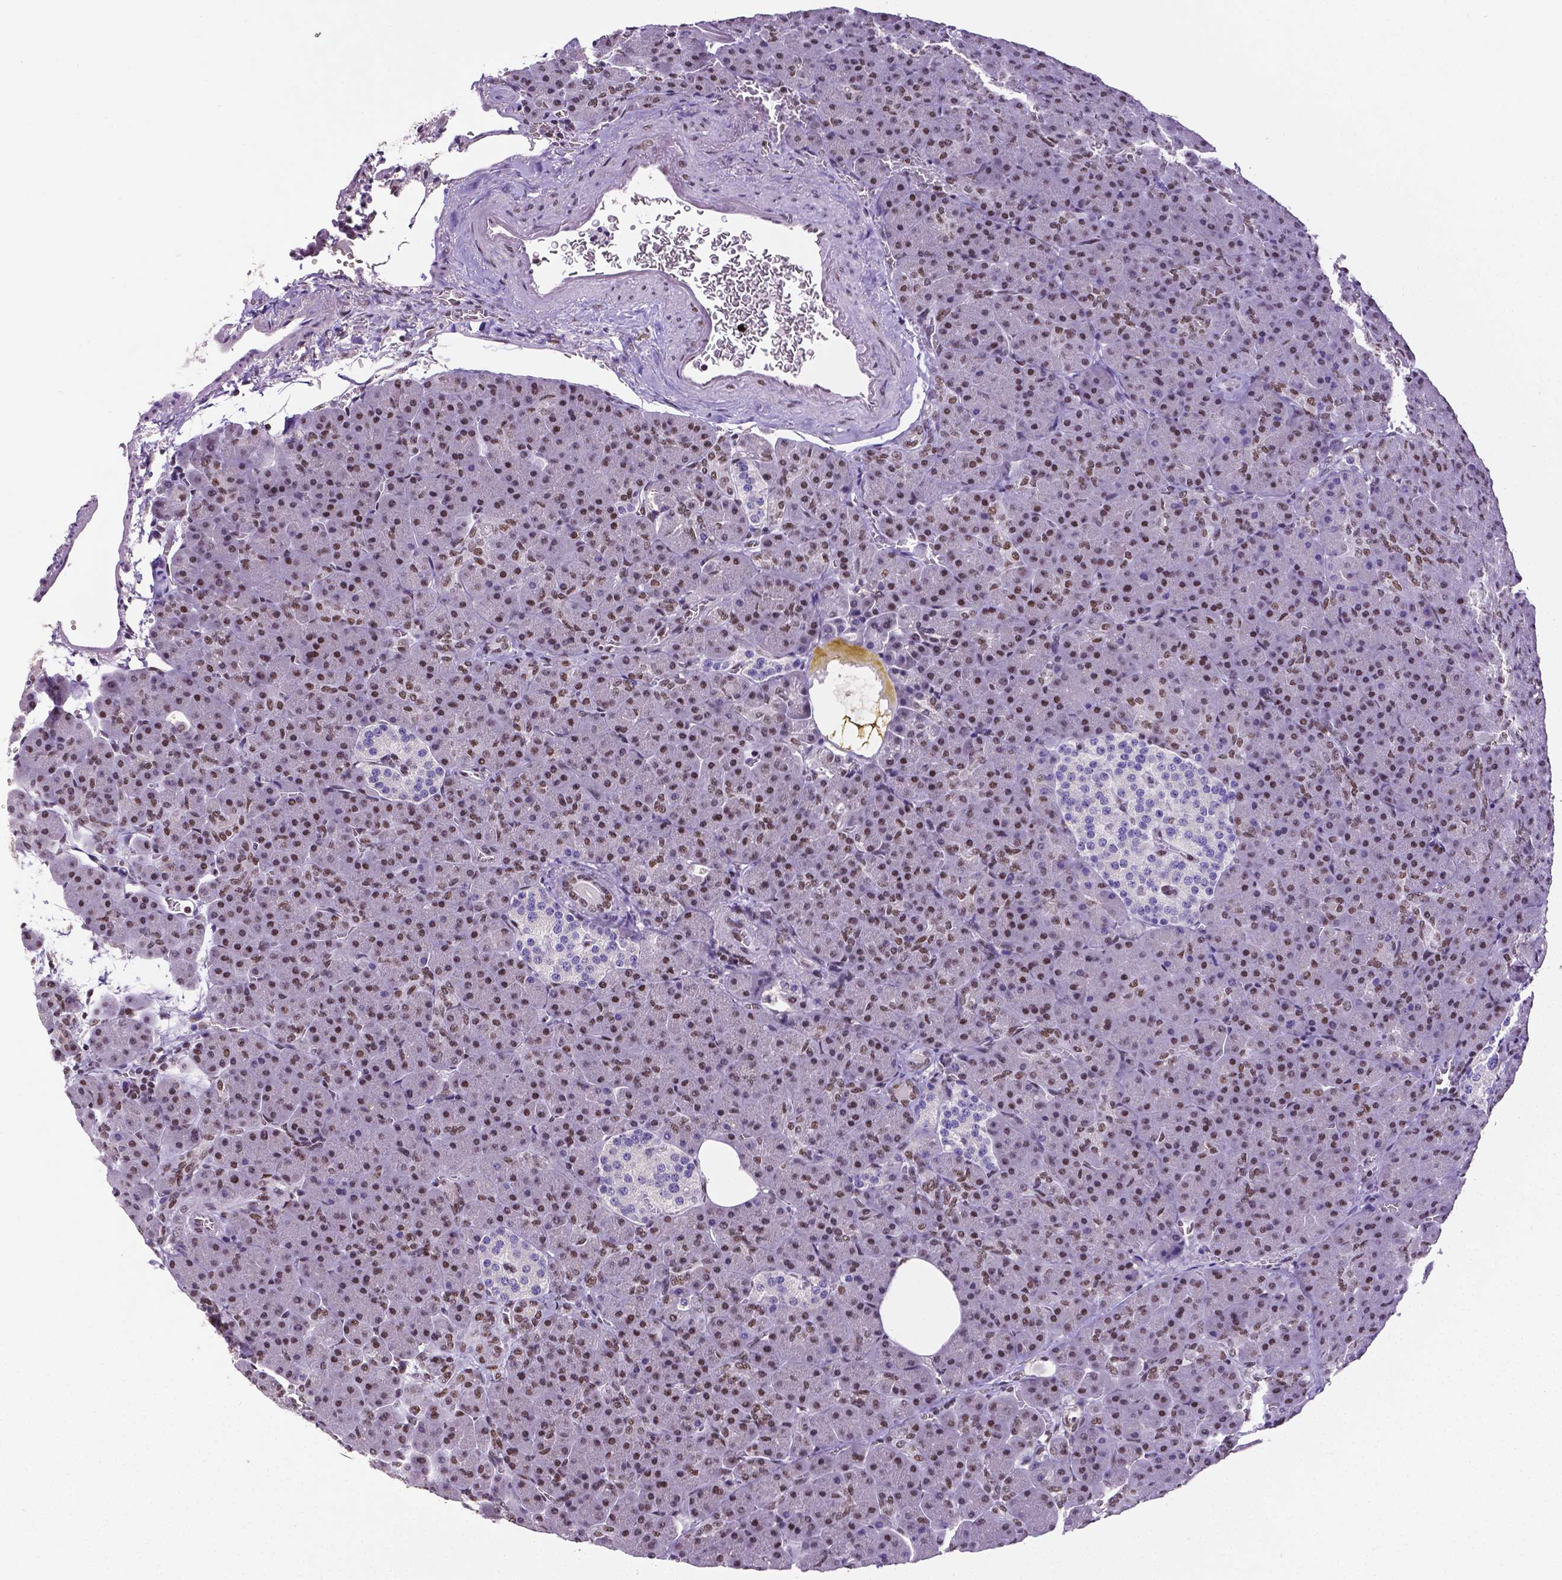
{"staining": {"intensity": "moderate", "quantity": "25%-75%", "location": "nuclear"}, "tissue": "pancreas", "cell_type": "Exocrine glandular cells", "image_type": "normal", "snomed": [{"axis": "morphology", "description": "Normal tissue, NOS"}, {"axis": "topography", "description": "Pancreas"}], "caption": "Unremarkable pancreas was stained to show a protein in brown. There is medium levels of moderate nuclear expression in approximately 25%-75% of exocrine glandular cells.", "gene": "REST", "patient": {"sex": "female", "age": 74}}